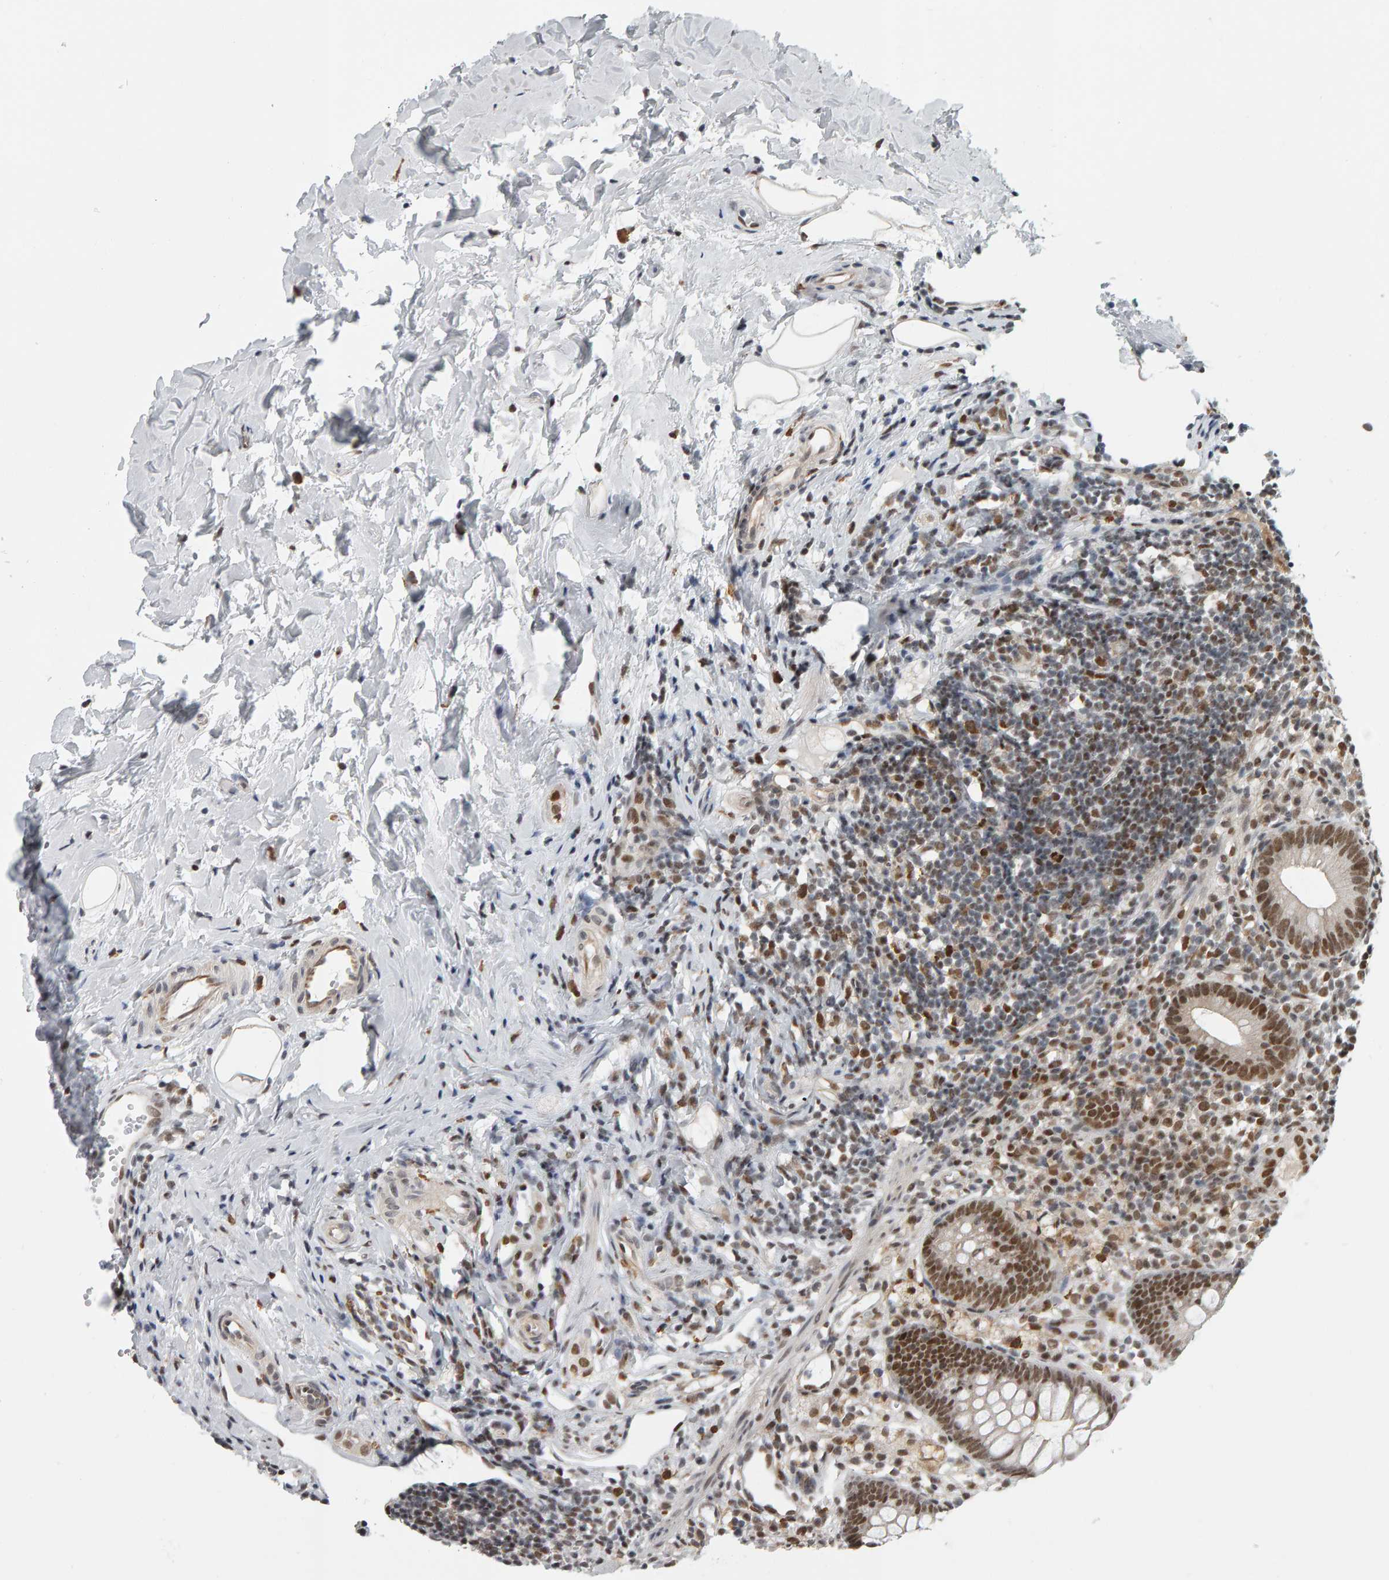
{"staining": {"intensity": "moderate", "quantity": "25%-75%", "location": "nuclear"}, "tissue": "appendix", "cell_type": "Glandular cells", "image_type": "normal", "snomed": [{"axis": "morphology", "description": "Normal tissue, NOS"}, {"axis": "topography", "description": "Appendix"}], "caption": "Brown immunohistochemical staining in unremarkable appendix demonstrates moderate nuclear expression in approximately 25%-75% of glandular cells.", "gene": "ATF7IP", "patient": {"sex": "female", "age": 20}}